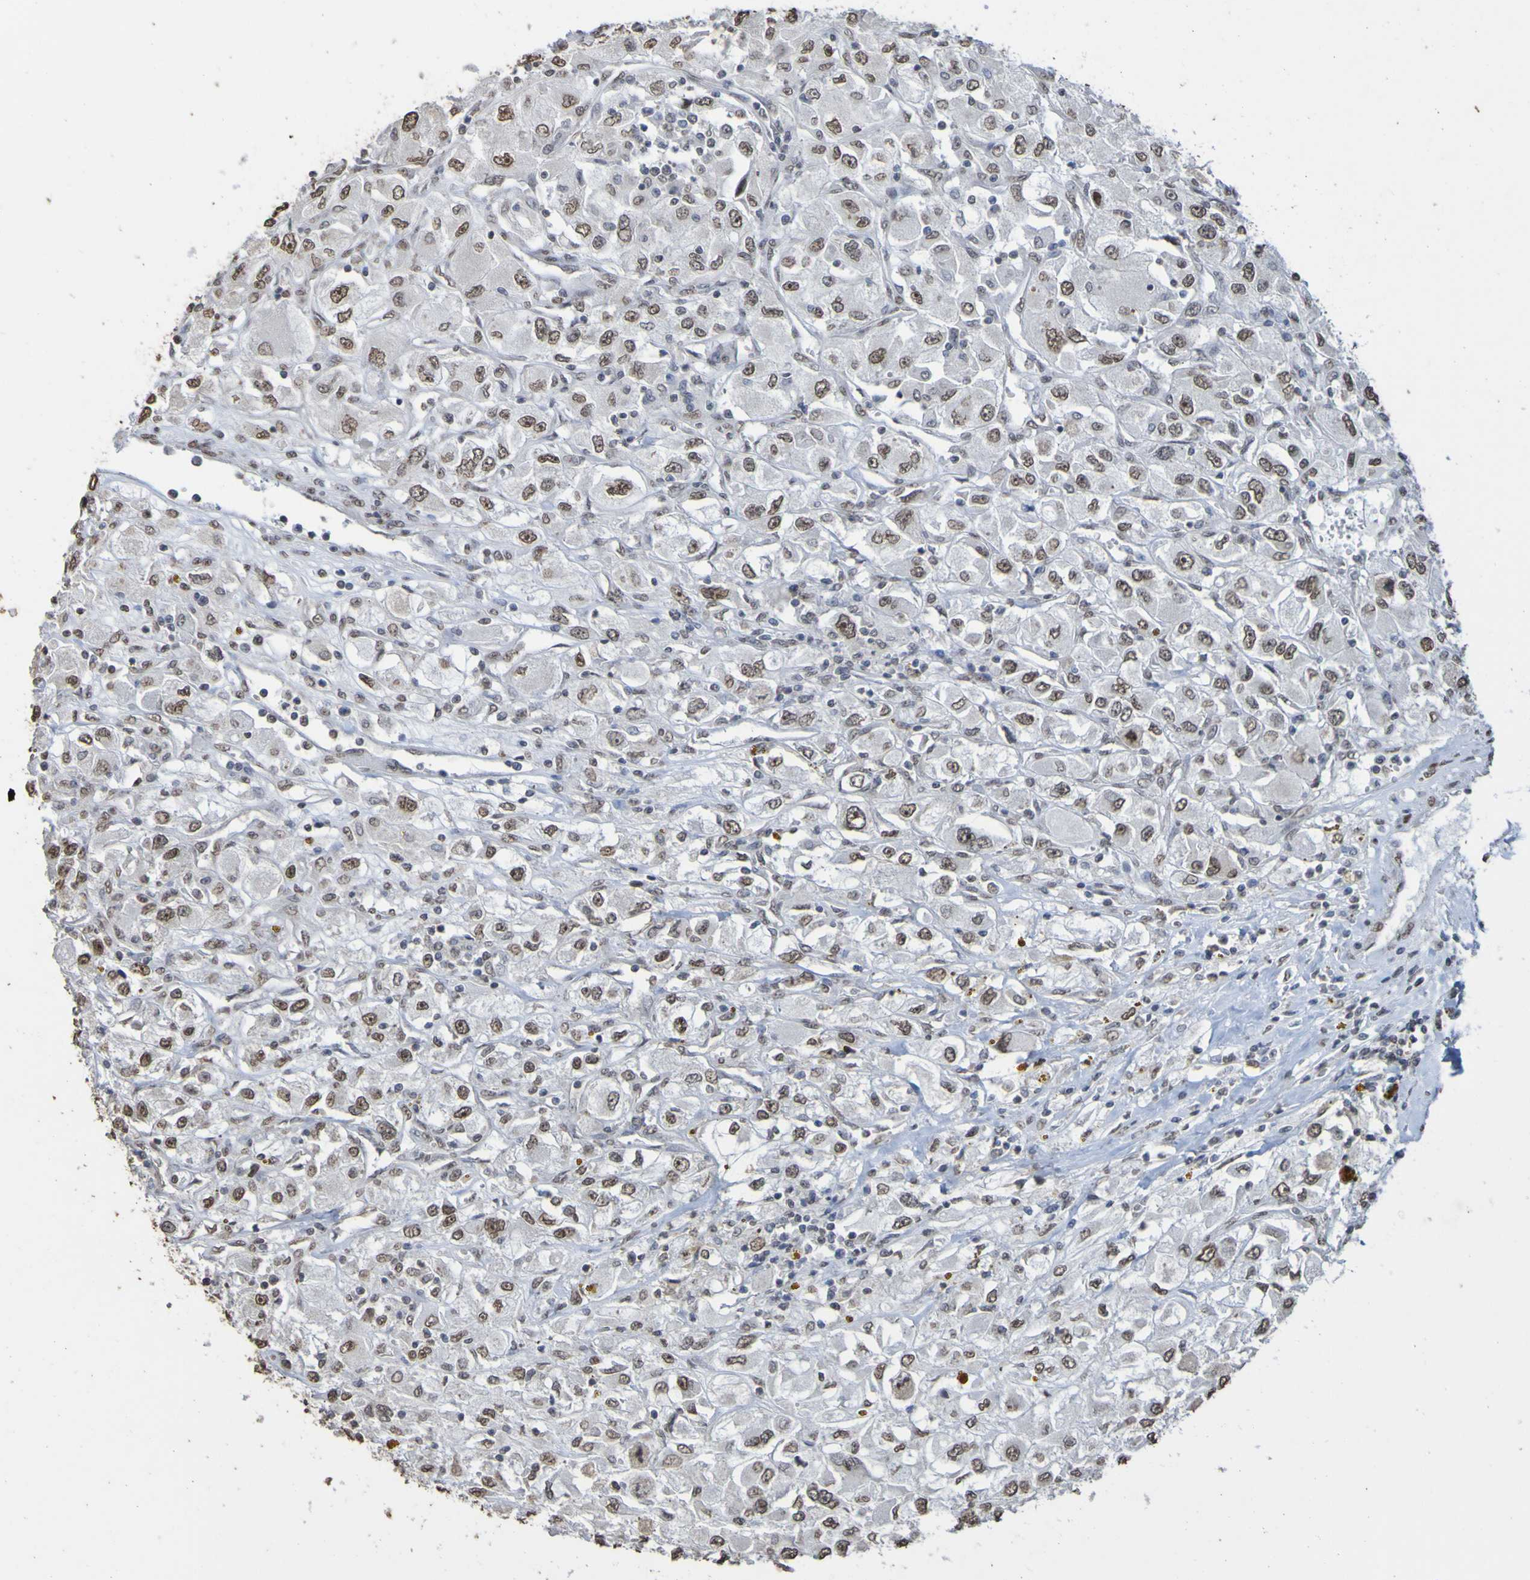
{"staining": {"intensity": "moderate", "quantity": ">75%", "location": "nuclear"}, "tissue": "renal cancer", "cell_type": "Tumor cells", "image_type": "cancer", "snomed": [{"axis": "morphology", "description": "Adenocarcinoma, NOS"}, {"axis": "topography", "description": "Kidney"}], "caption": "Brown immunohistochemical staining in human renal cancer shows moderate nuclear staining in approximately >75% of tumor cells.", "gene": "ALKBH2", "patient": {"sex": "female", "age": 52}}